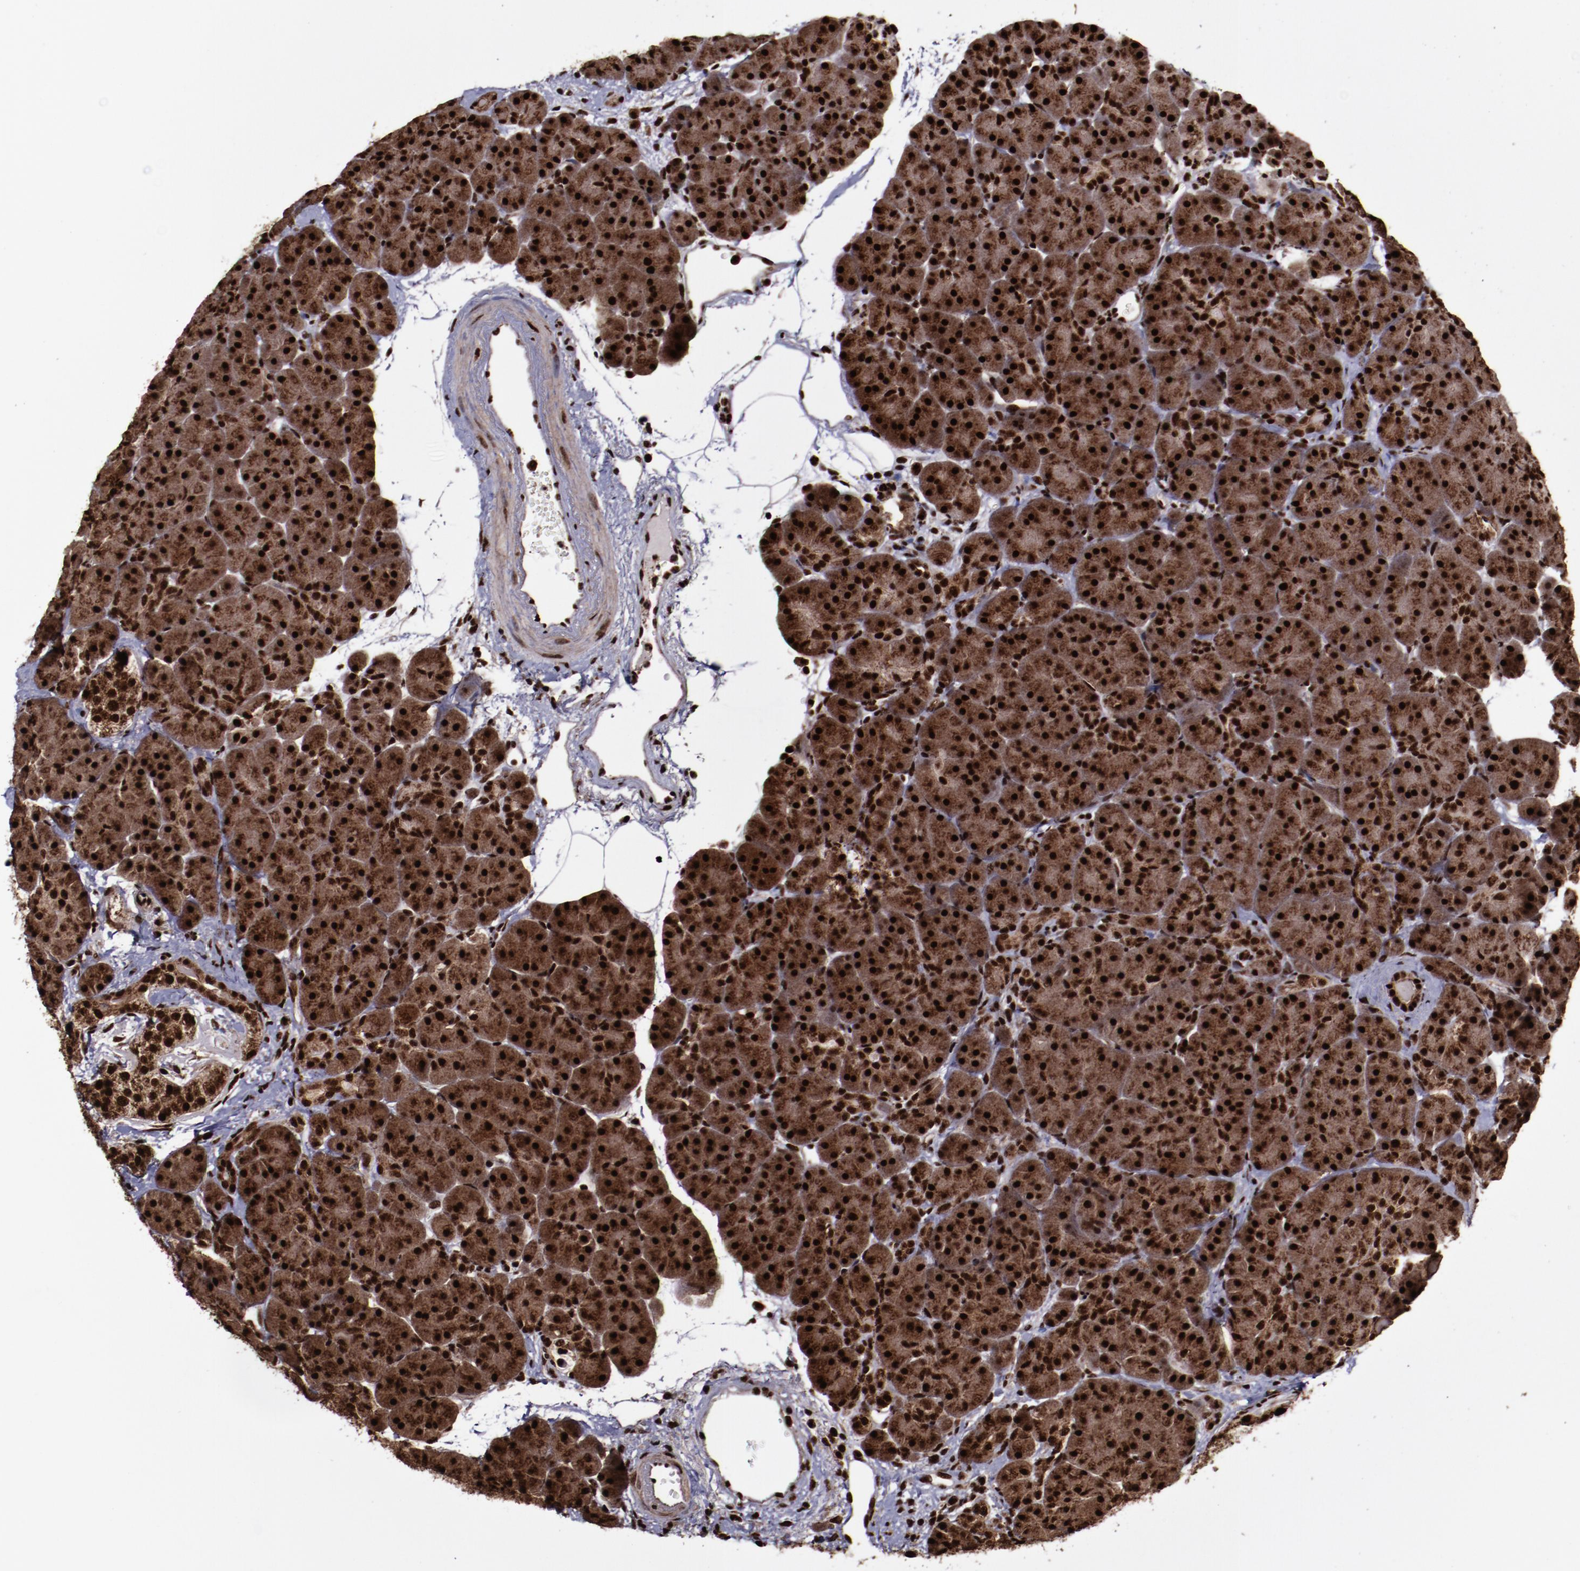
{"staining": {"intensity": "strong", "quantity": ">75%", "location": "cytoplasmic/membranous,nuclear"}, "tissue": "pancreas", "cell_type": "Exocrine glandular cells", "image_type": "normal", "snomed": [{"axis": "morphology", "description": "Normal tissue, NOS"}, {"axis": "topography", "description": "Pancreas"}], "caption": "About >75% of exocrine glandular cells in unremarkable human pancreas reveal strong cytoplasmic/membranous,nuclear protein staining as visualized by brown immunohistochemical staining.", "gene": "SNW1", "patient": {"sex": "male", "age": 66}}